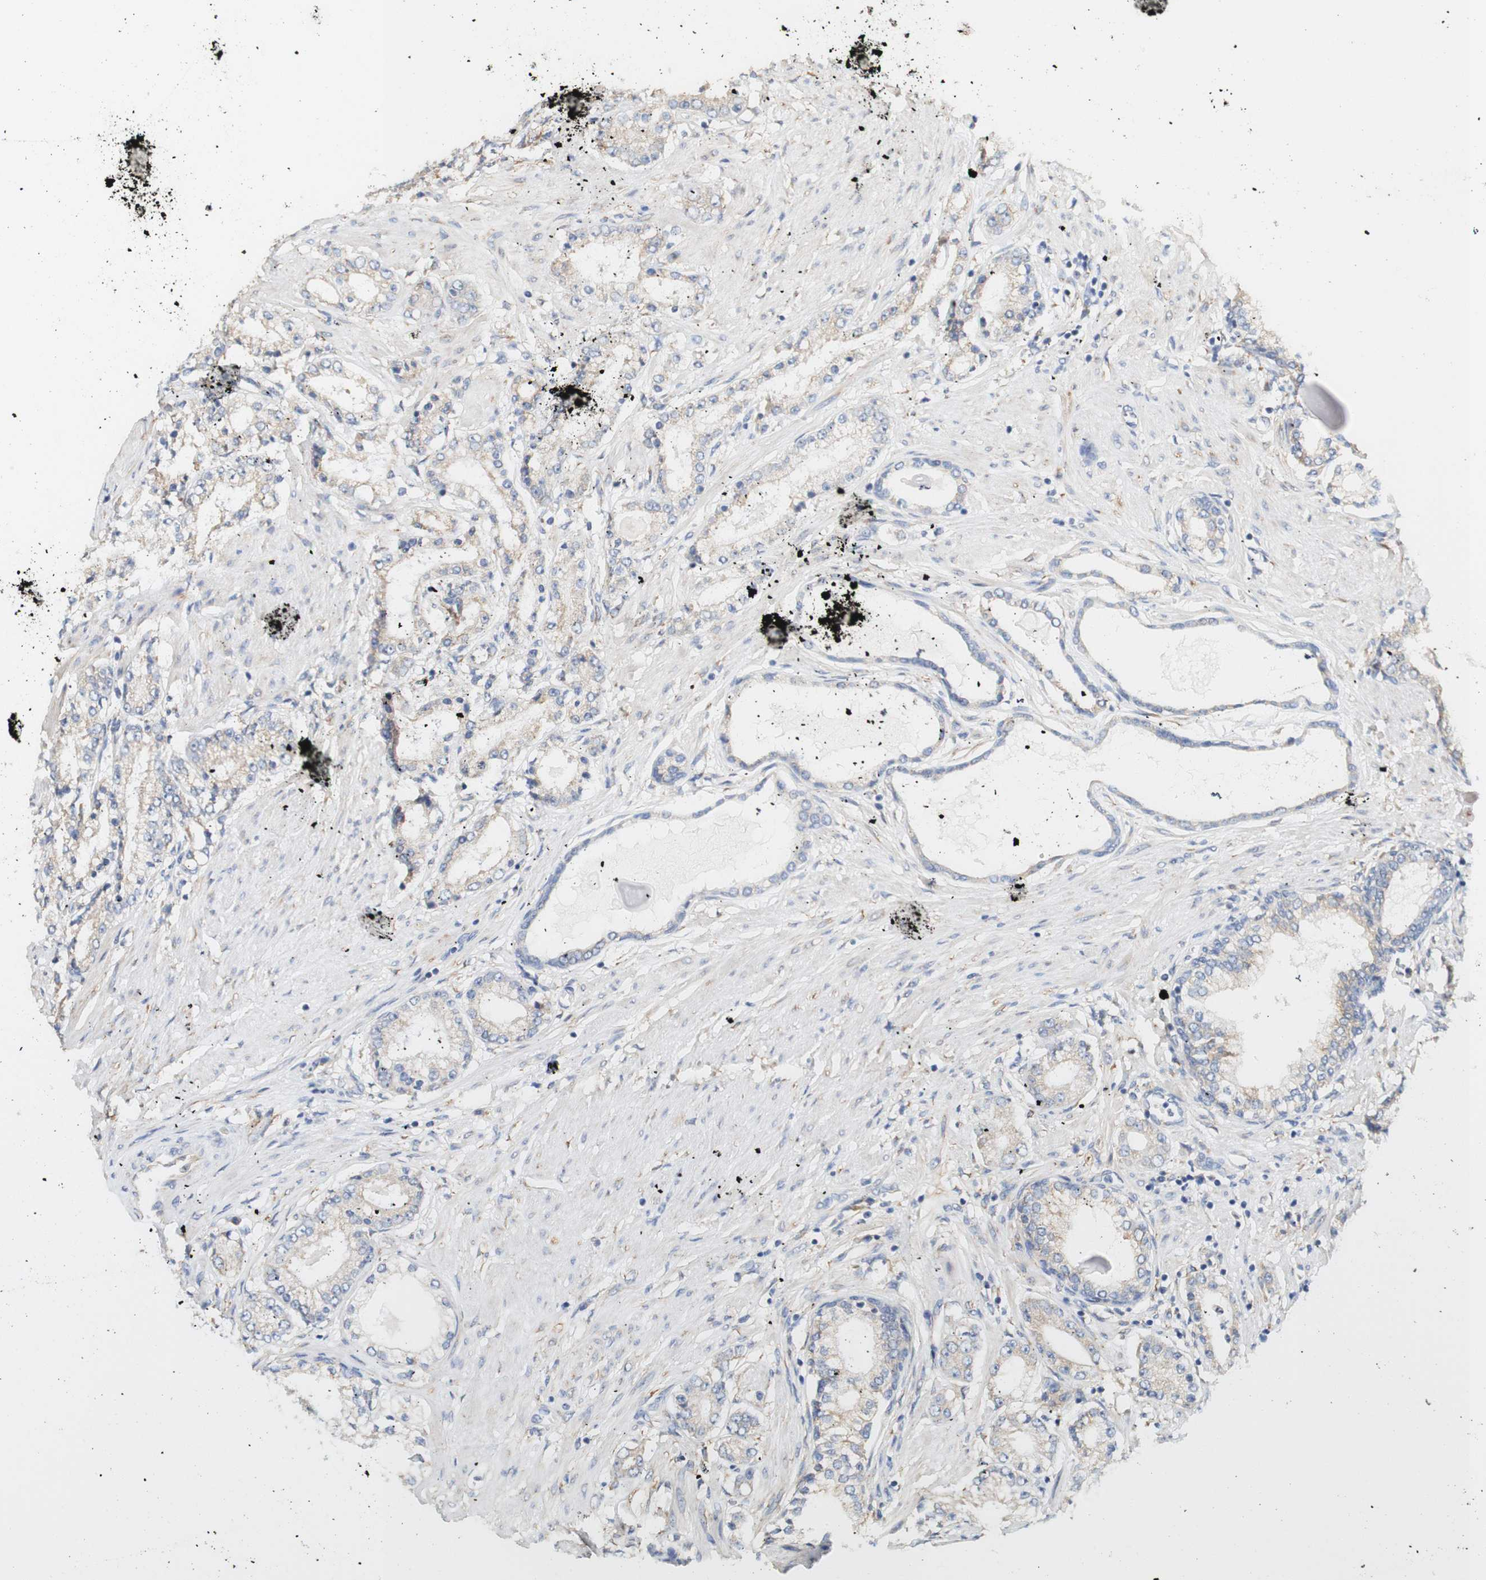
{"staining": {"intensity": "negative", "quantity": "none", "location": "none"}, "tissue": "prostate cancer", "cell_type": "Tumor cells", "image_type": "cancer", "snomed": [{"axis": "morphology", "description": "Adenocarcinoma, Low grade"}, {"axis": "topography", "description": "Prostate"}], "caption": "Micrograph shows no significant protein staining in tumor cells of prostate cancer.", "gene": "EIF2AK4", "patient": {"sex": "male", "age": 63}}